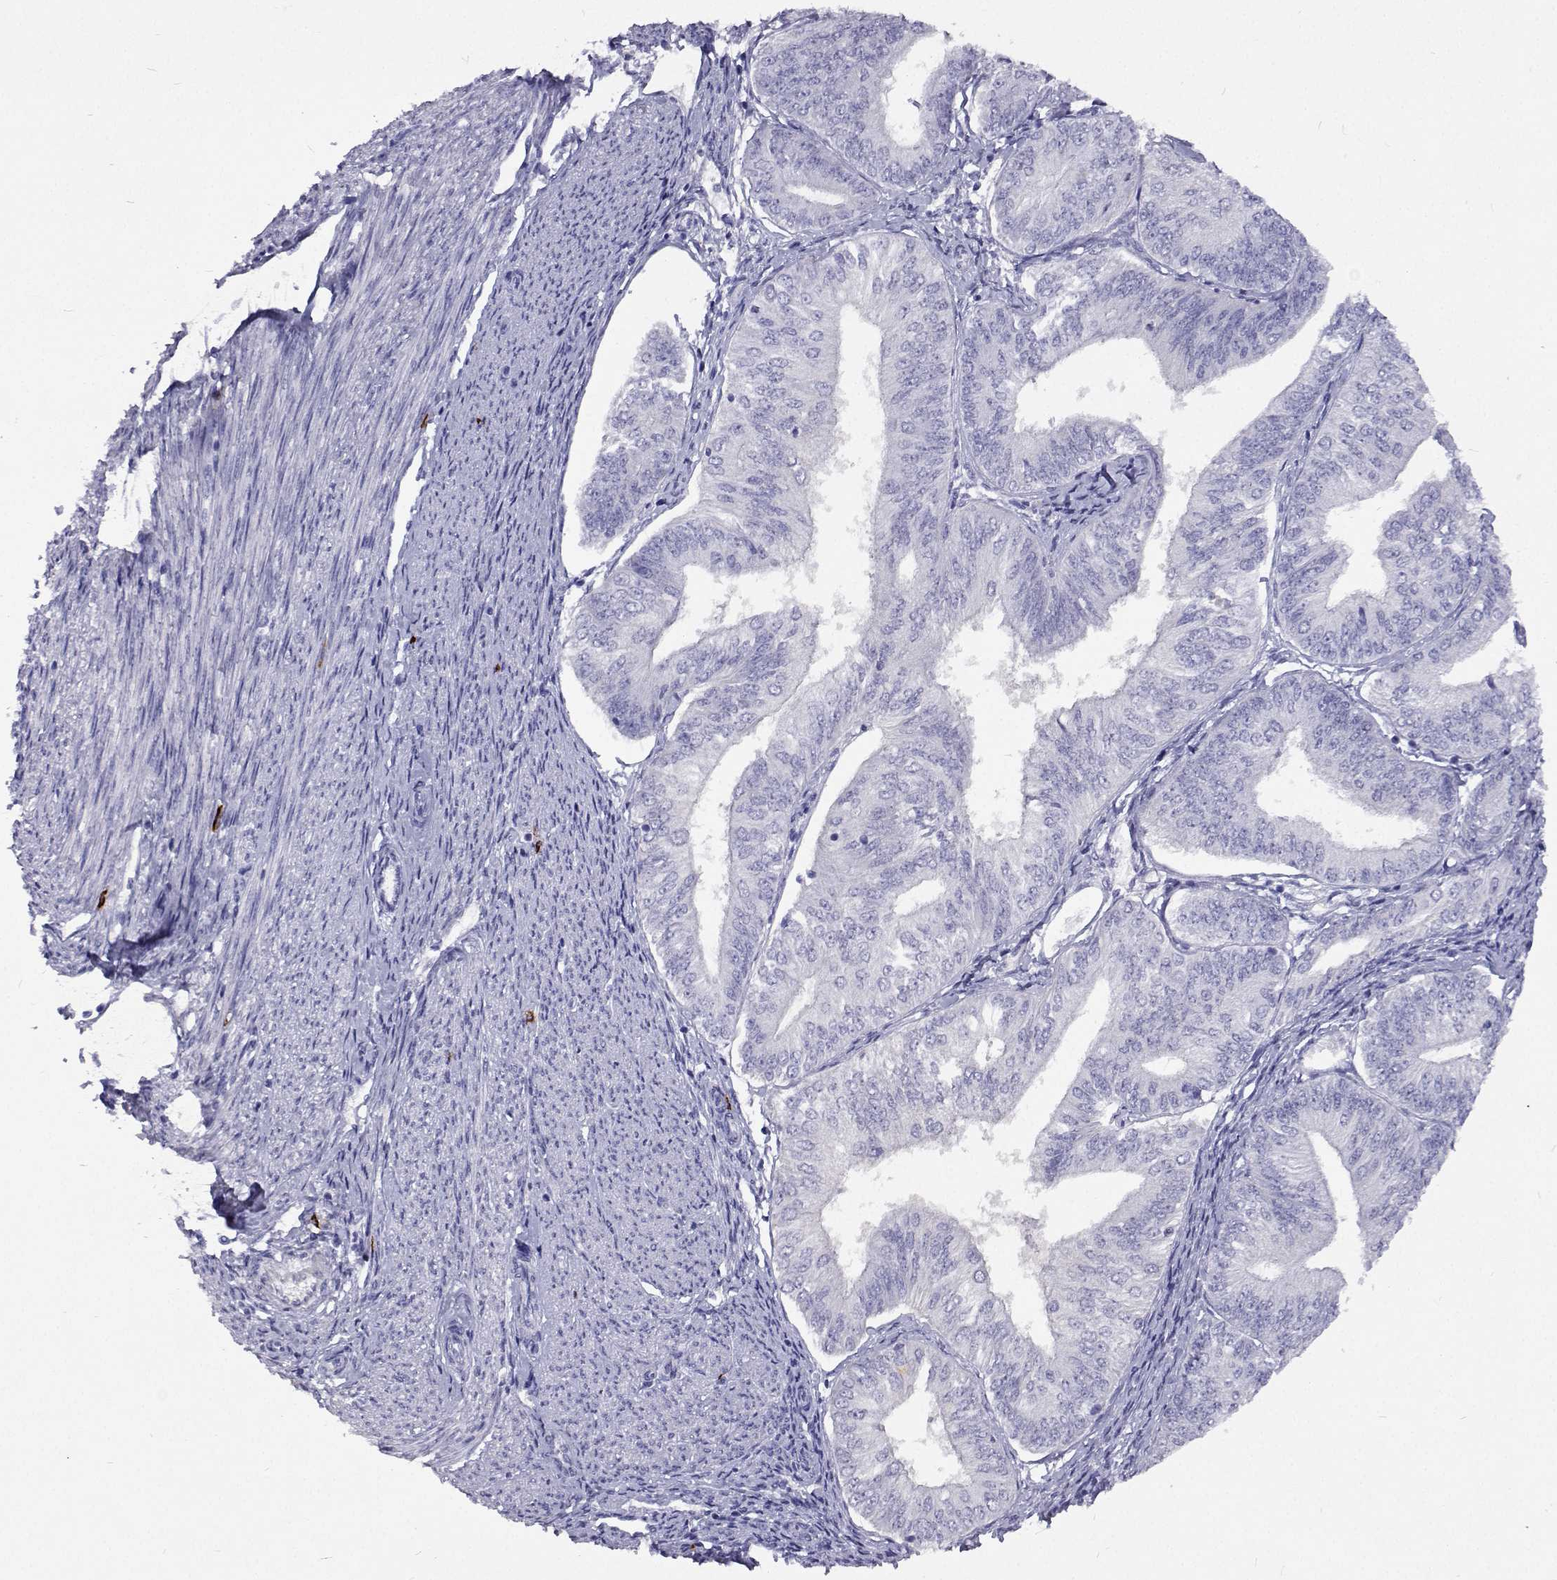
{"staining": {"intensity": "negative", "quantity": "none", "location": "none"}, "tissue": "endometrial cancer", "cell_type": "Tumor cells", "image_type": "cancer", "snomed": [{"axis": "morphology", "description": "Adenocarcinoma, NOS"}, {"axis": "topography", "description": "Endometrium"}], "caption": "Immunohistochemistry of human endometrial cancer (adenocarcinoma) exhibits no staining in tumor cells.", "gene": "CFAP44", "patient": {"sex": "female", "age": 58}}